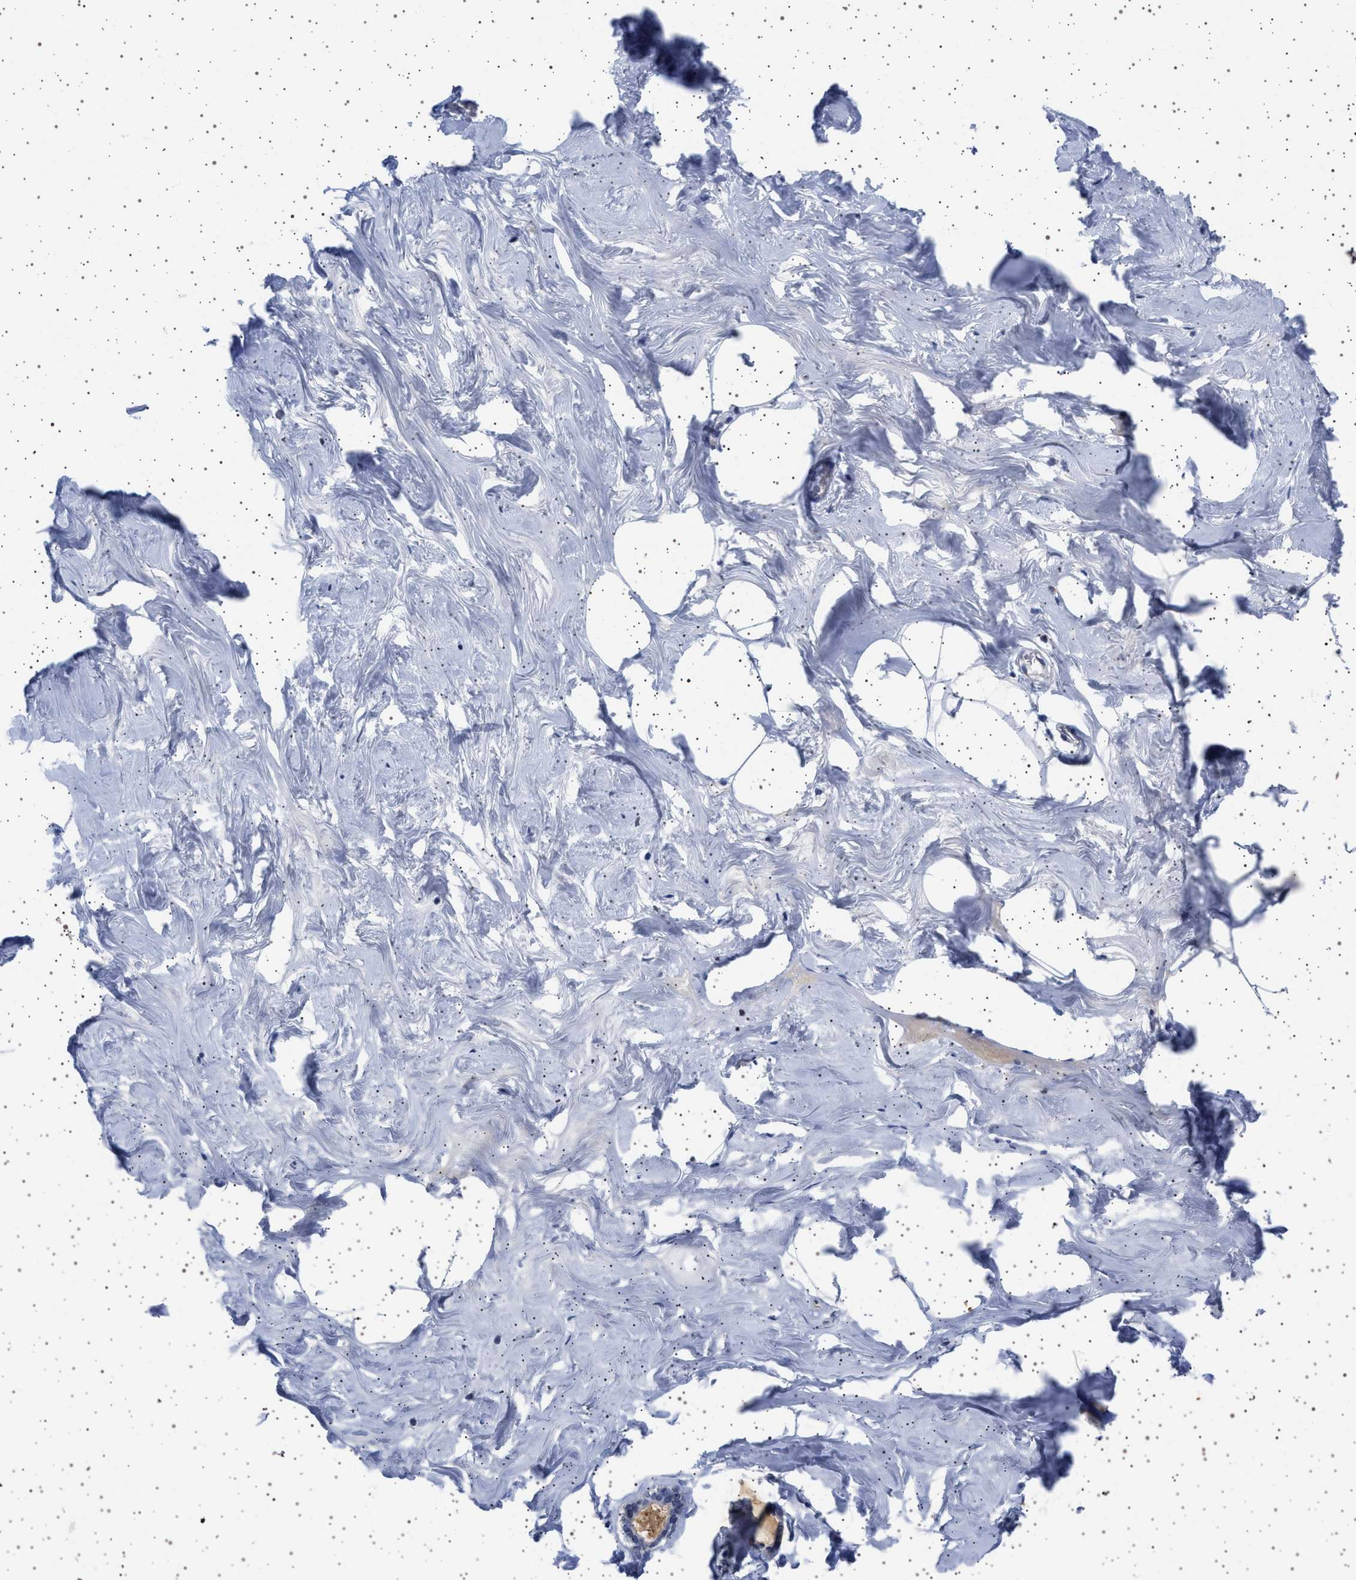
{"staining": {"intensity": "negative", "quantity": "none", "location": "none"}, "tissue": "adipose tissue", "cell_type": "Adipocytes", "image_type": "normal", "snomed": [{"axis": "morphology", "description": "Normal tissue, NOS"}, {"axis": "morphology", "description": "Fibrosis, NOS"}, {"axis": "topography", "description": "Breast"}, {"axis": "topography", "description": "Adipose tissue"}], "caption": "Human adipose tissue stained for a protein using immunohistochemistry (IHC) demonstrates no positivity in adipocytes.", "gene": "TRMT10B", "patient": {"sex": "female", "age": 39}}